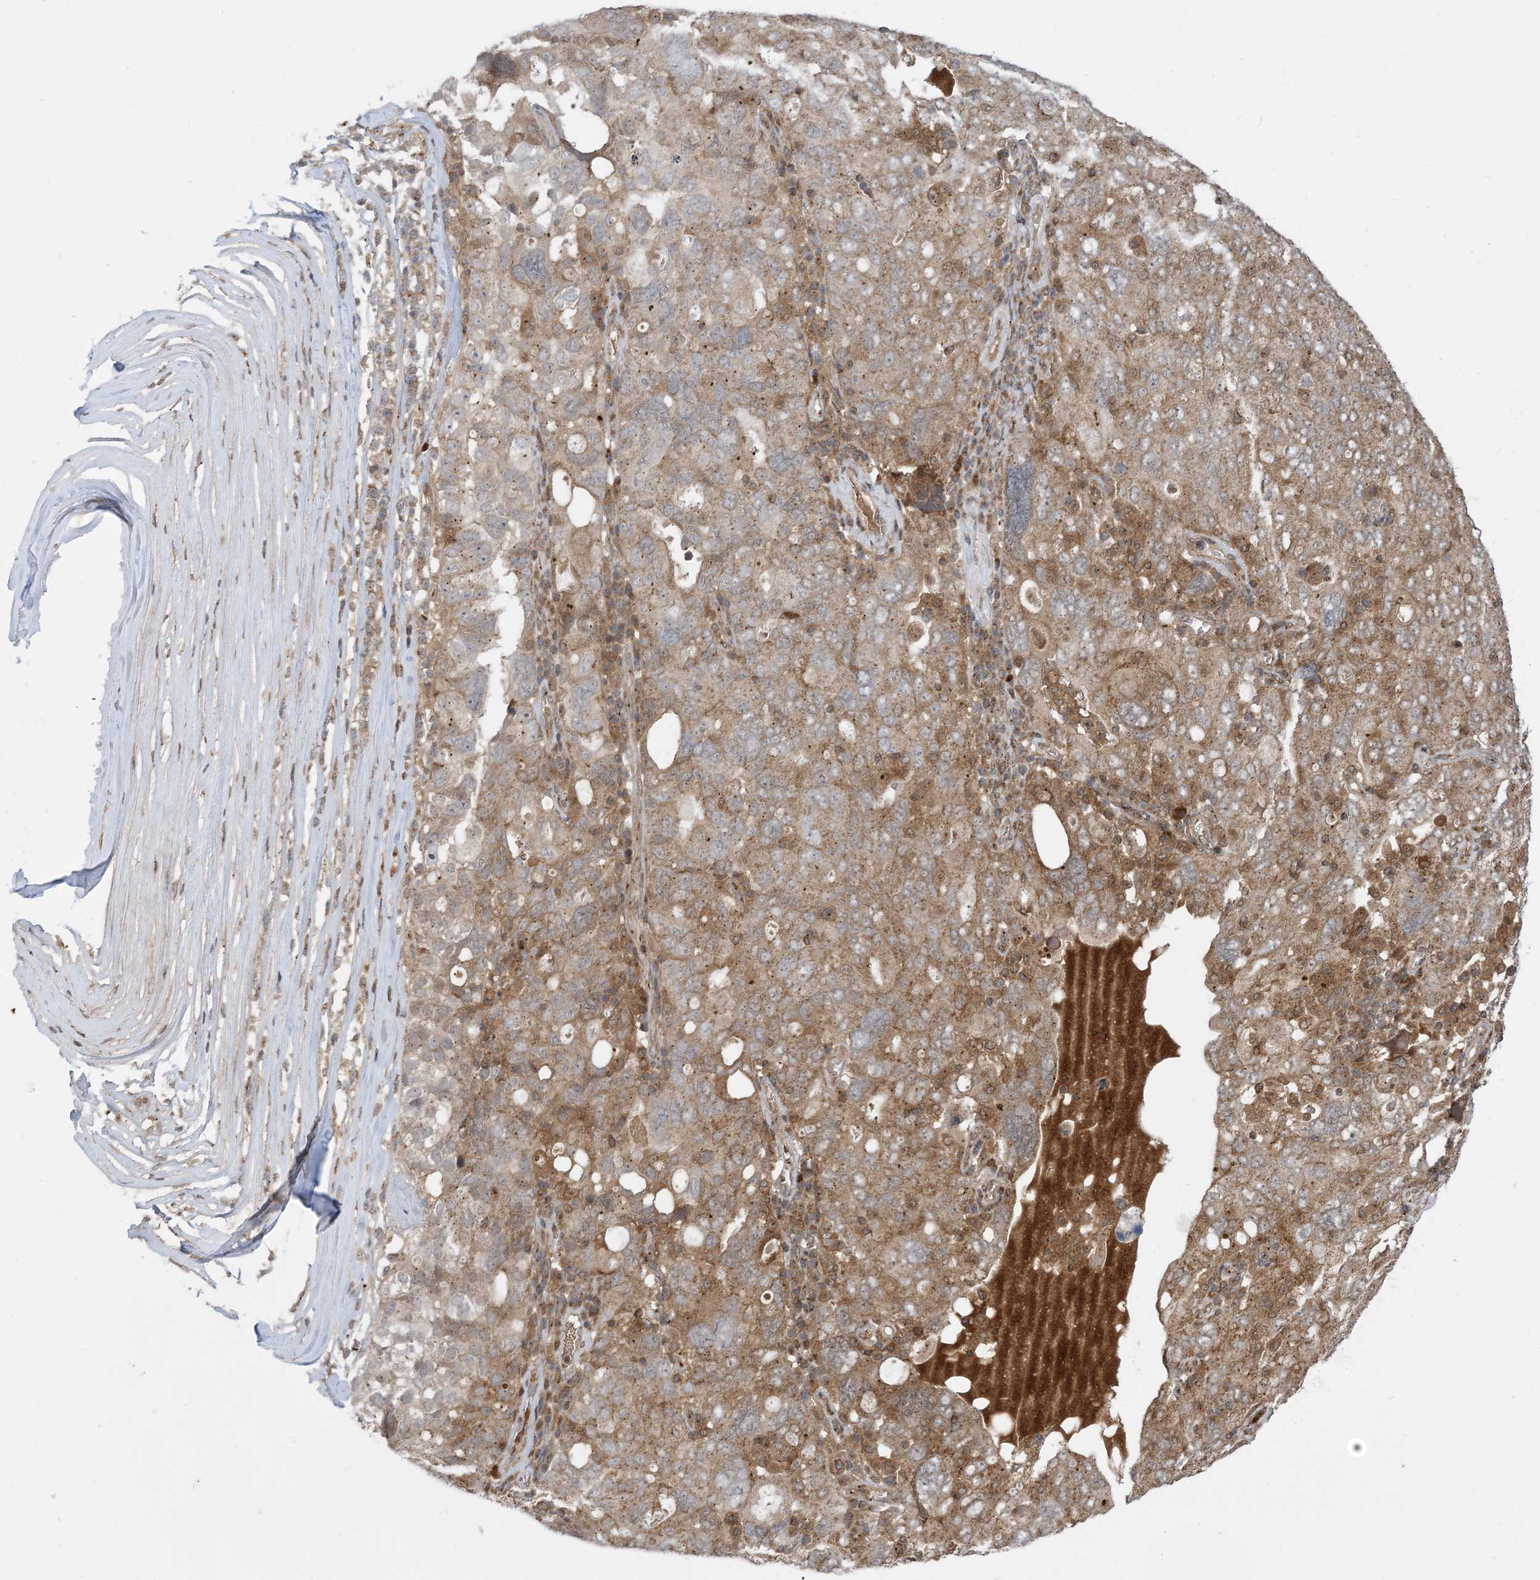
{"staining": {"intensity": "moderate", "quantity": "25%-75%", "location": "cytoplasmic/membranous"}, "tissue": "ovarian cancer", "cell_type": "Tumor cells", "image_type": "cancer", "snomed": [{"axis": "morphology", "description": "Carcinoma, endometroid"}, {"axis": "topography", "description": "Ovary"}], "caption": "Ovarian endometroid carcinoma was stained to show a protein in brown. There is medium levels of moderate cytoplasmic/membranous positivity in approximately 25%-75% of tumor cells. The staining is performed using DAB (3,3'-diaminobenzidine) brown chromogen to label protein expression. The nuclei are counter-stained blue using hematoxylin.", "gene": "CASP4", "patient": {"sex": "female", "age": 62}}